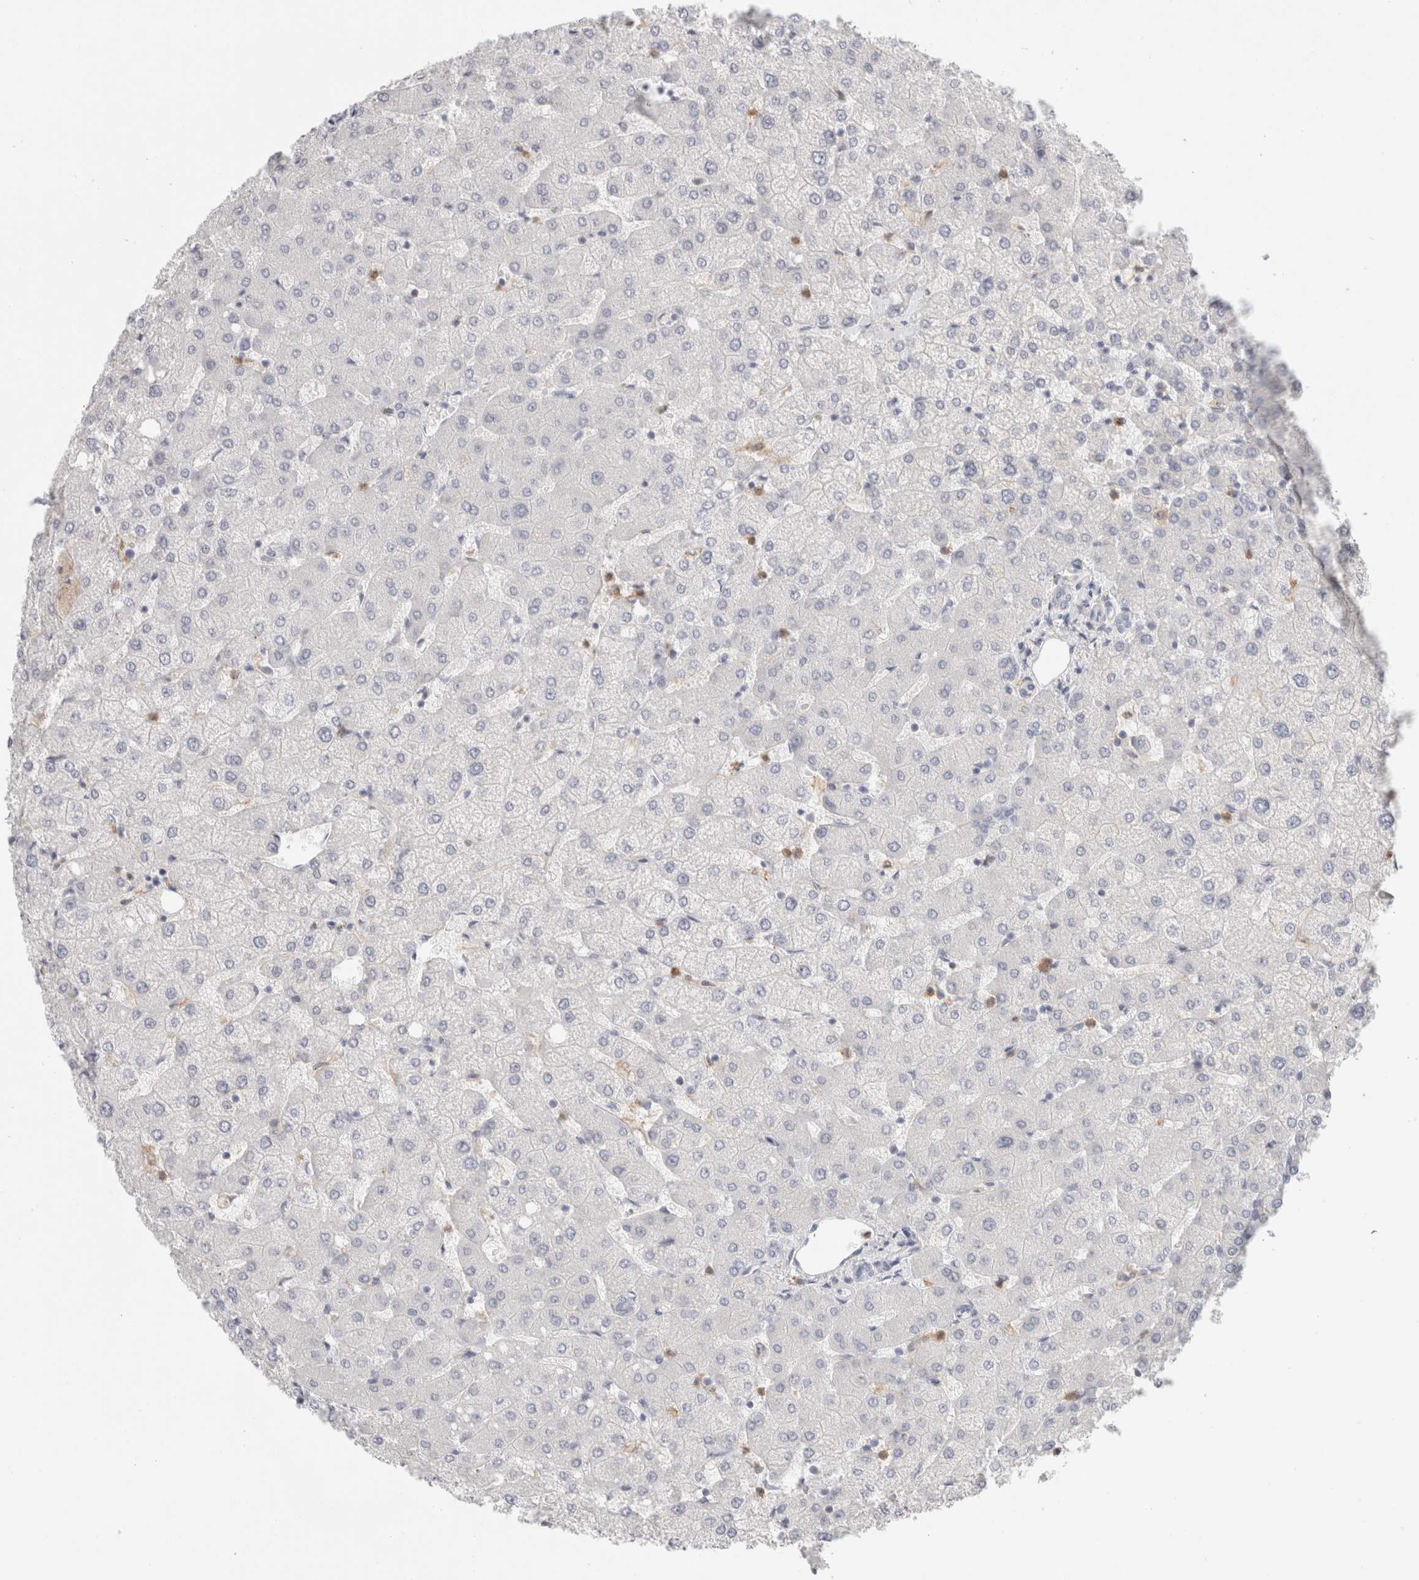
{"staining": {"intensity": "negative", "quantity": "none", "location": "none"}, "tissue": "liver", "cell_type": "Cholangiocytes", "image_type": "normal", "snomed": [{"axis": "morphology", "description": "Normal tissue, NOS"}, {"axis": "topography", "description": "Liver"}], "caption": "Image shows no protein expression in cholangiocytes of benign liver.", "gene": "P2RY2", "patient": {"sex": "female", "age": 54}}